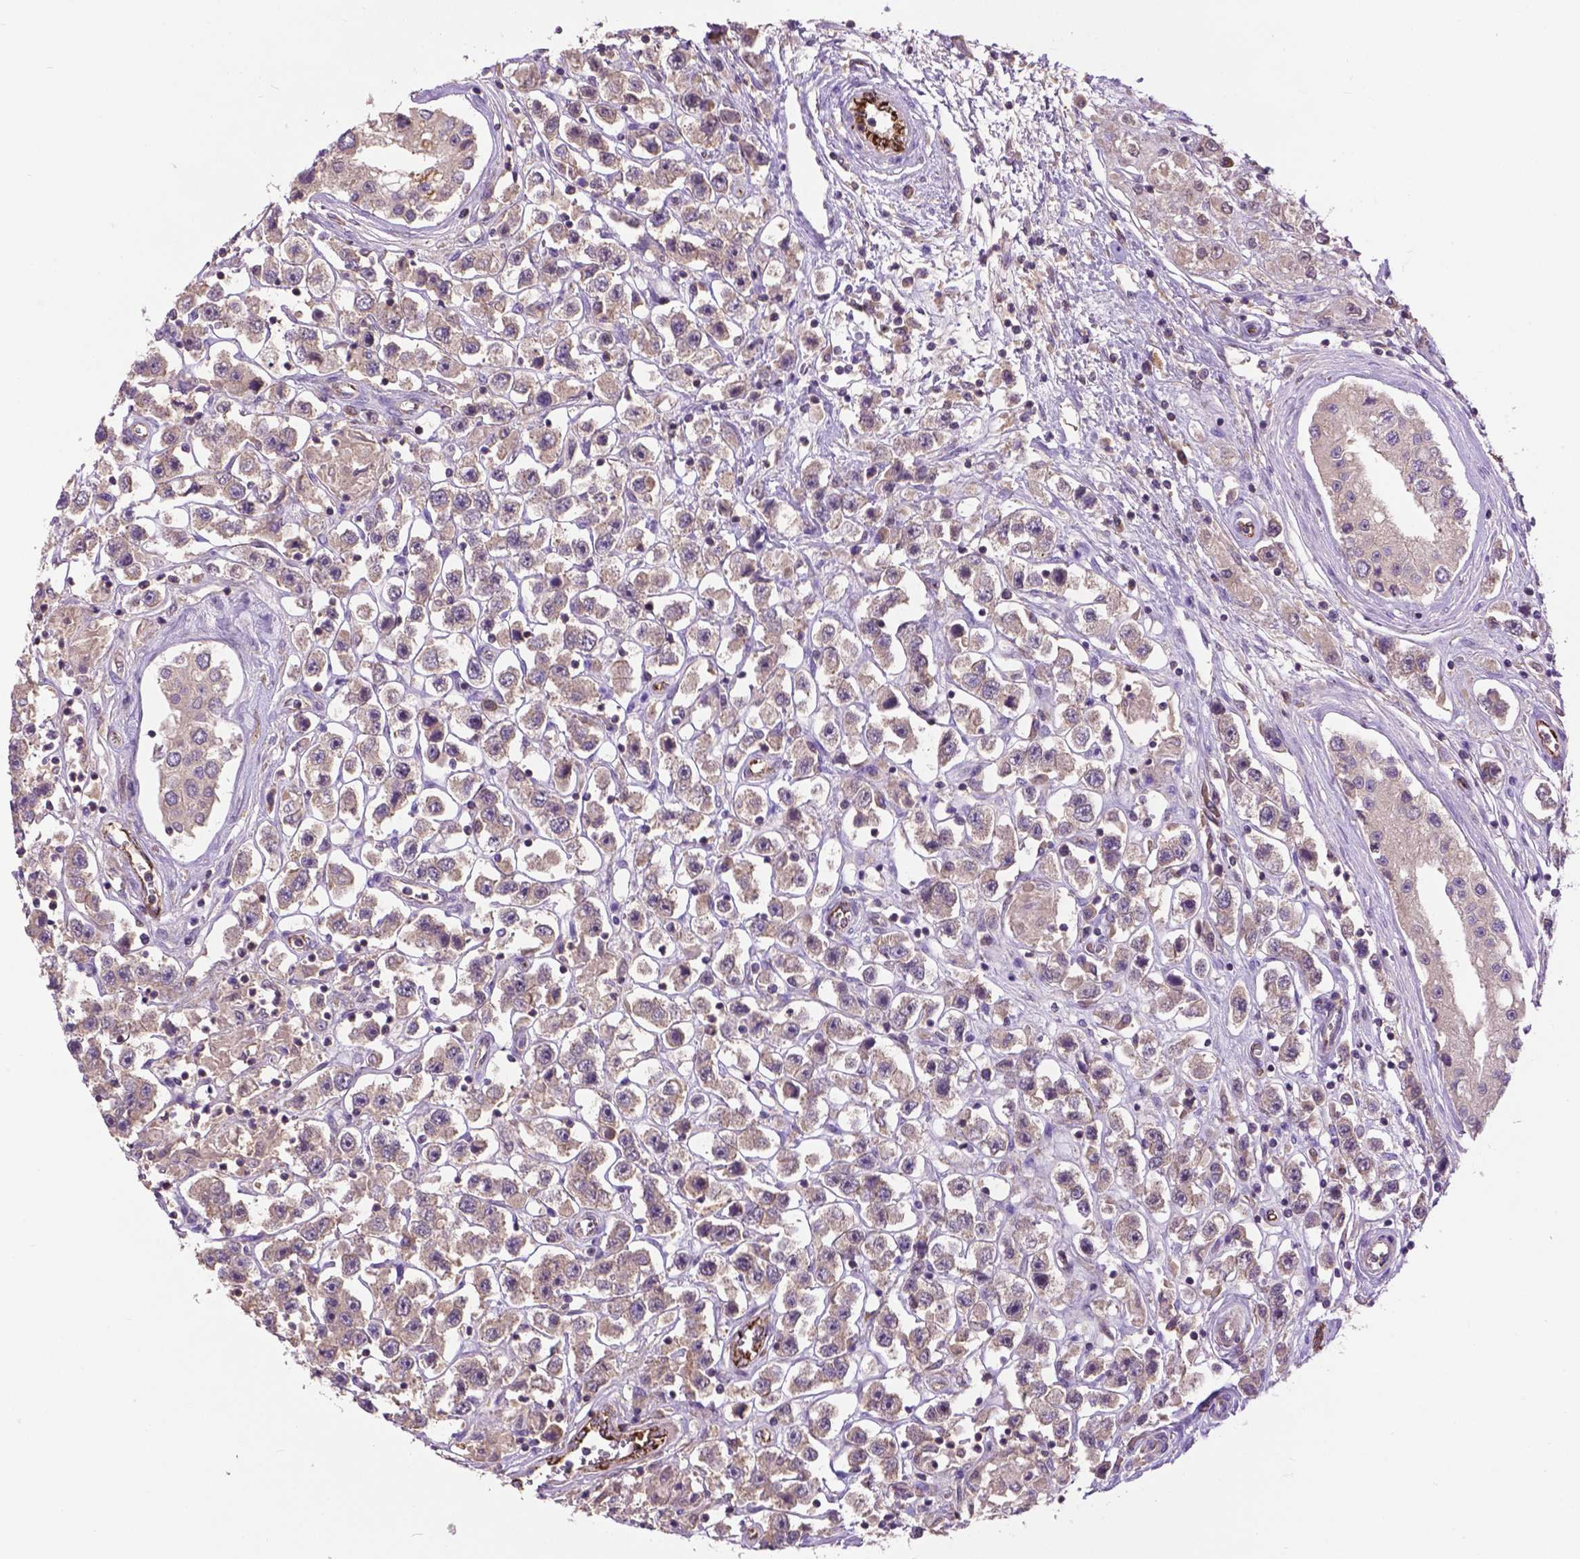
{"staining": {"intensity": "weak", "quantity": ">75%", "location": "cytoplasmic/membranous"}, "tissue": "testis cancer", "cell_type": "Tumor cells", "image_type": "cancer", "snomed": [{"axis": "morphology", "description": "Seminoma, NOS"}, {"axis": "topography", "description": "Testis"}], "caption": "The immunohistochemical stain highlights weak cytoplasmic/membranous expression in tumor cells of testis seminoma tissue.", "gene": "ZNF337", "patient": {"sex": "male", "age": 45}}